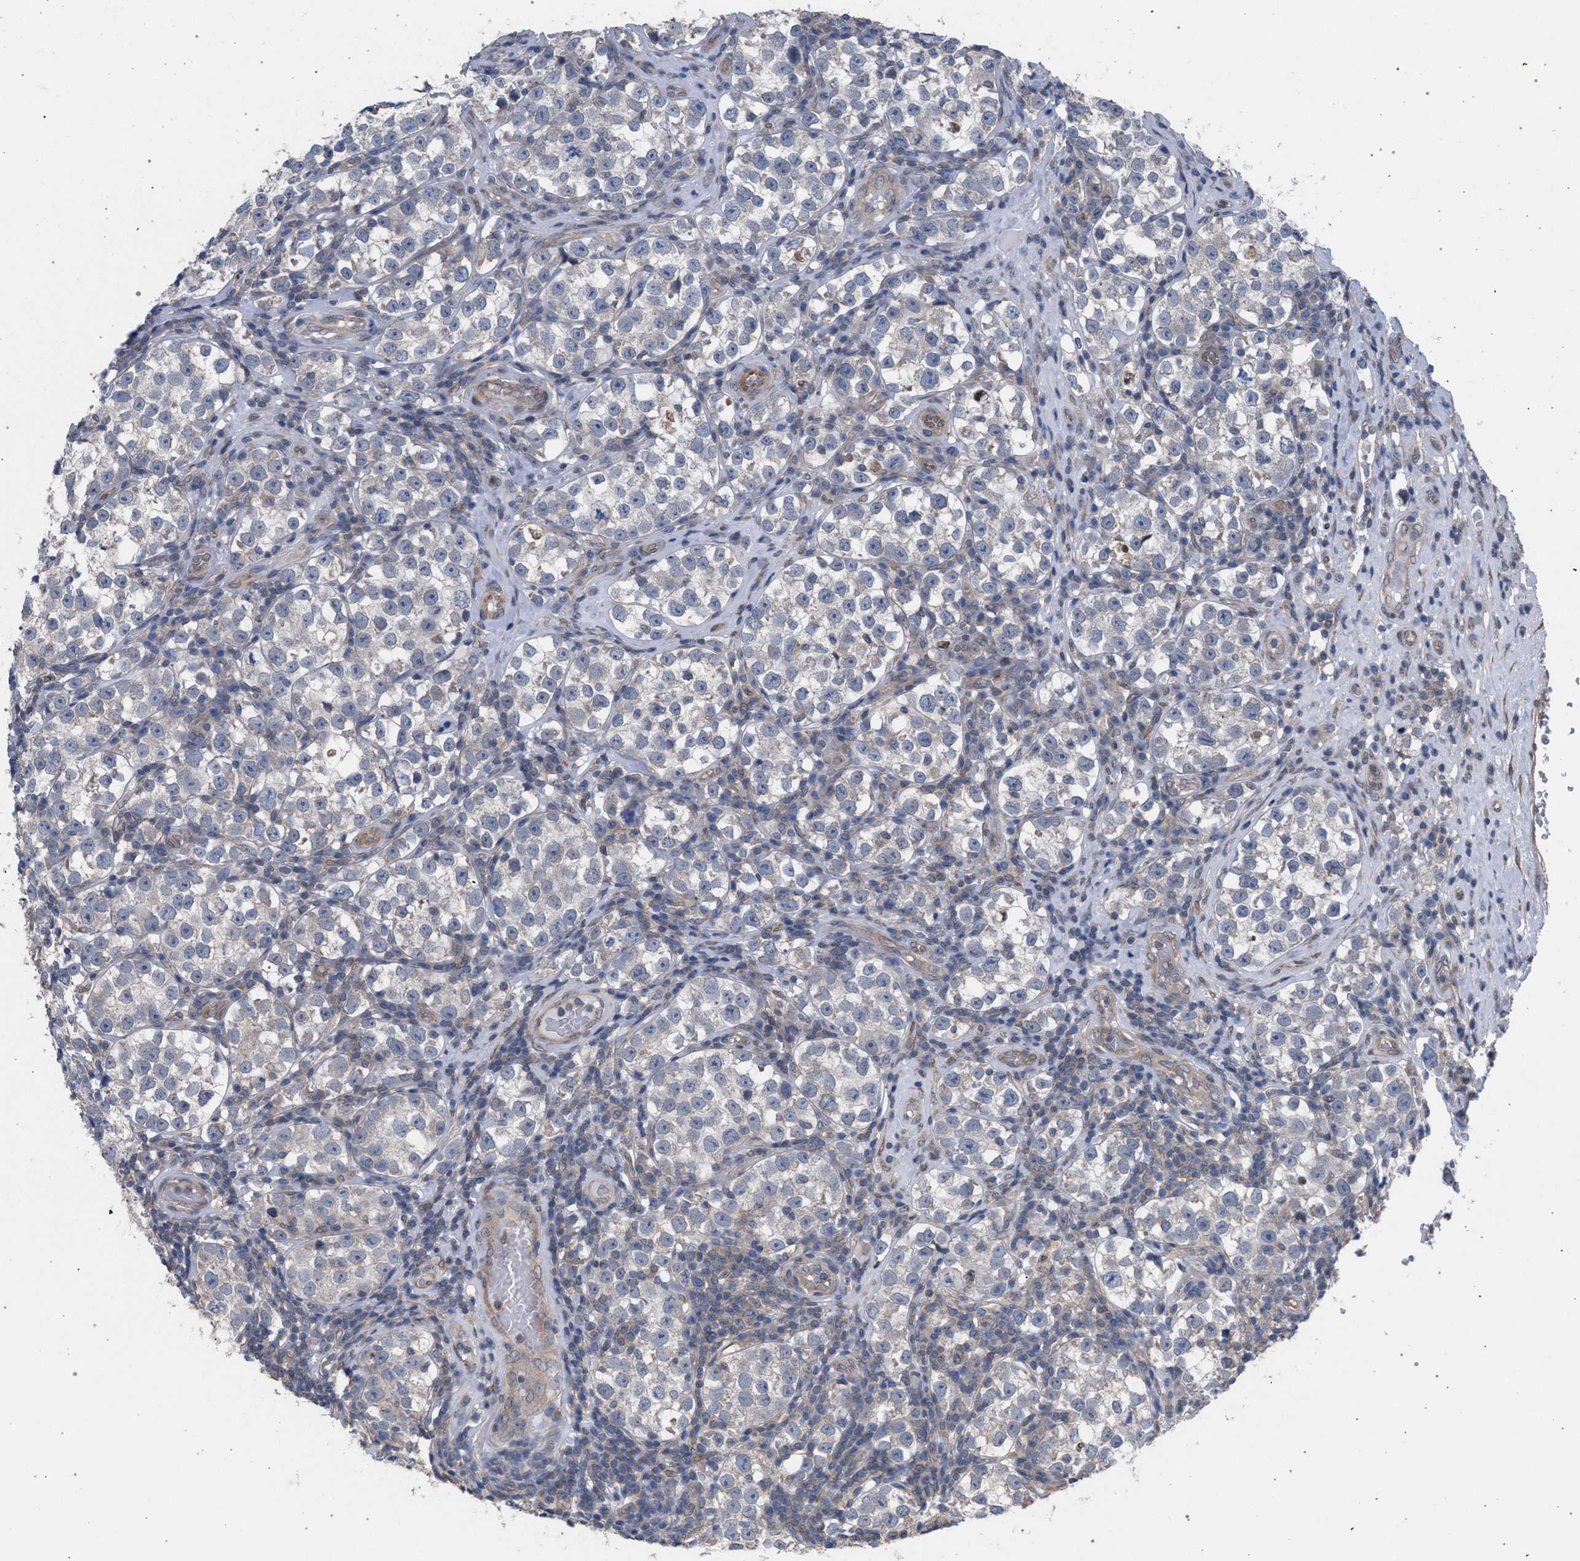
{"staining": {"intensity": "negative", "quantity": "none", "location": "none"}, "tissue": "testis cancer", "cell_type": "Tumor cells", "image_type": "cancer", "snomed": [{"axis": "morphology", "description": "Normal tissue, NOS"}, {"axis": "morphology", "description": "Seminoma, NOS"}, {"axis": "topography", "description": "Testis"}], "caption": "The micrograph displays no significant staining in tumor cells of testis seminoma.", "gene": "ARPC5L", "patient": {"sex": "male", "age": 43}}